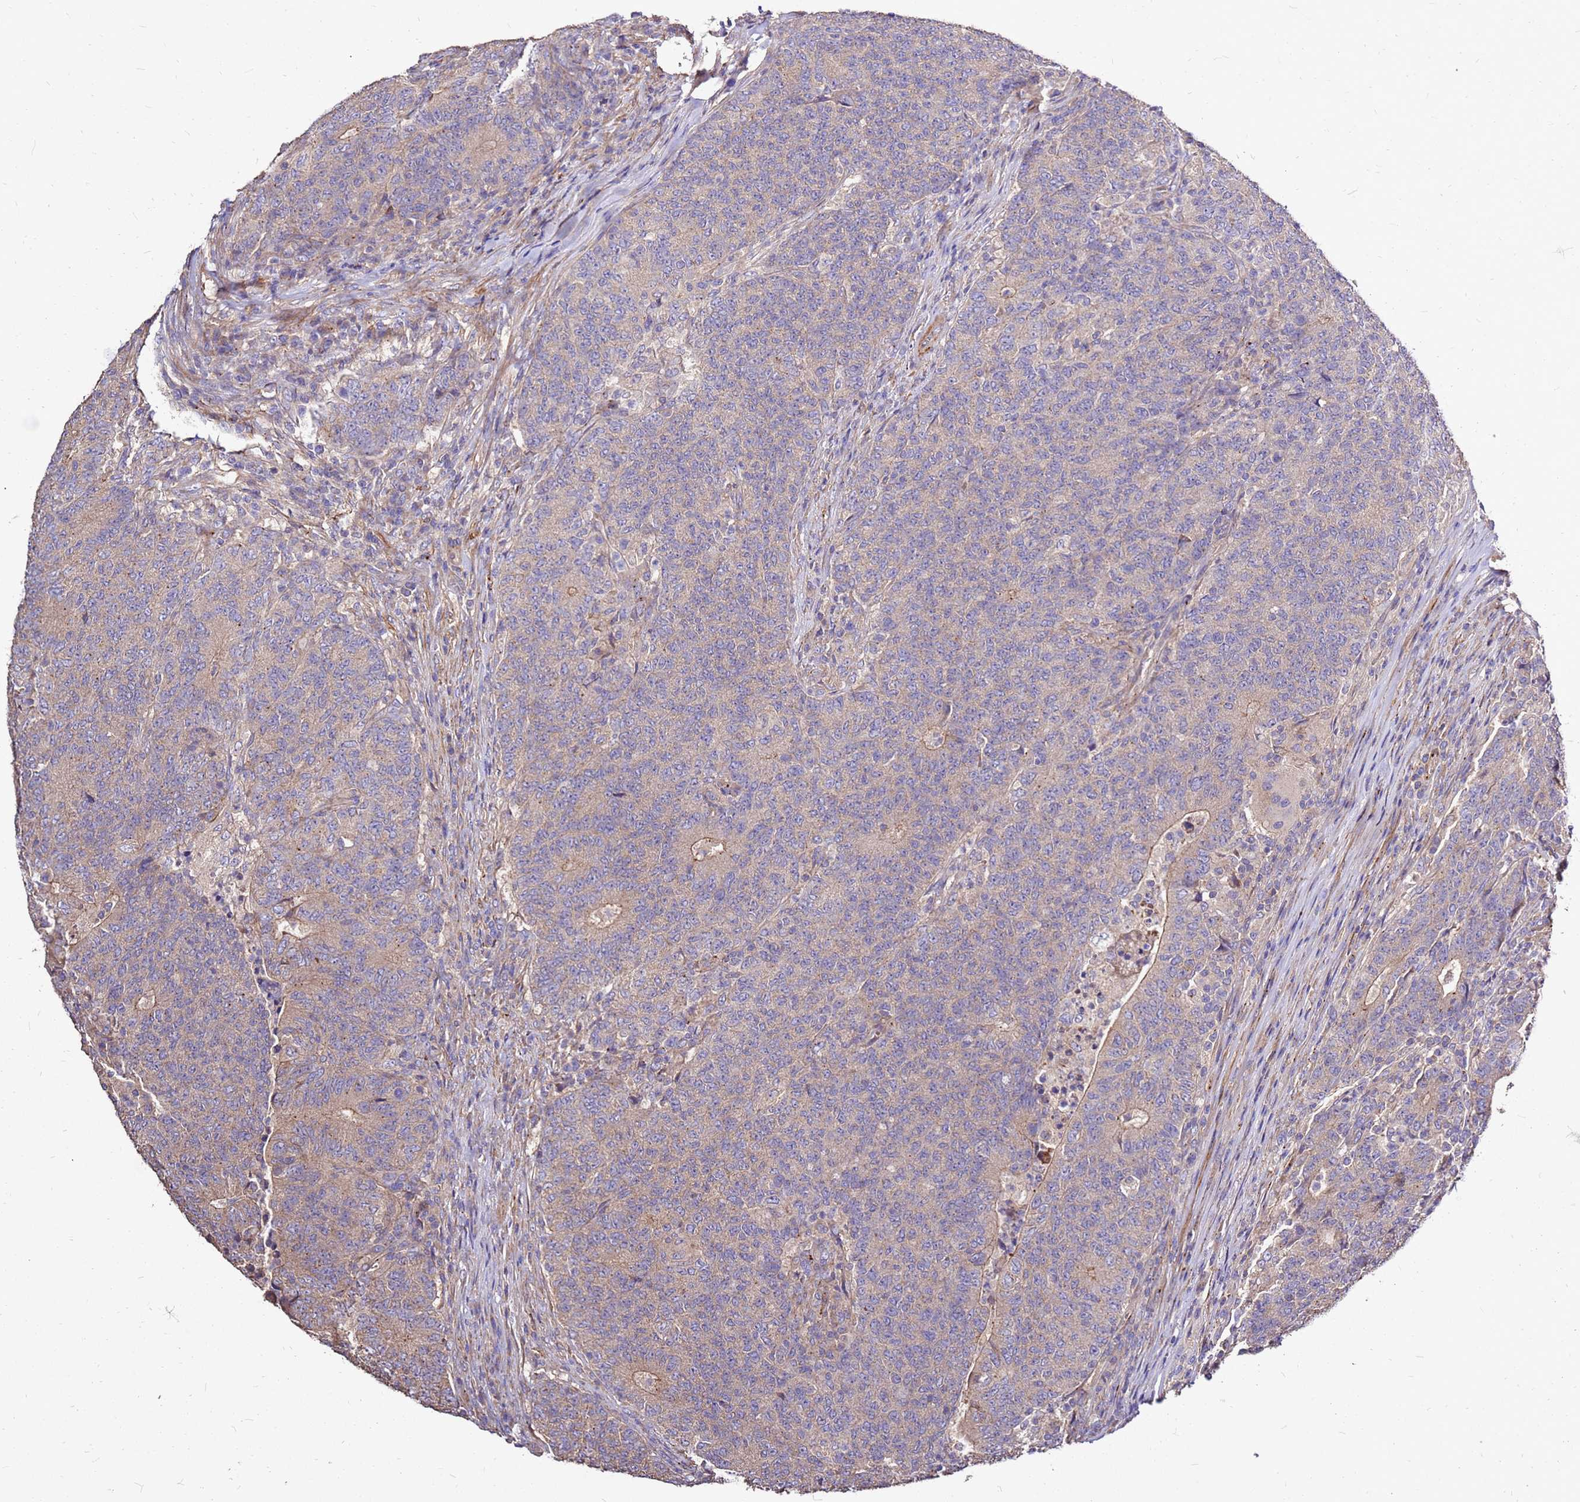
{"staining": {"intensity": "negative", "quantity": "none", "location": "none"}, "tissue": "colorectal cancer", "cell_type": "Tumor cells", "image_type": "cancer", "snomed": [{"axis": "morphology", "description": "Adenocarcinoma, NOS"}, {"axis": "topography", "description": "Colon"}], "caption": "There is no significant positivity in tumor cells of colorectal cancer (adenocarcinoma). (DAB immunohistochemistry (IHC), high magnification).", "gene": "EXD3", "patient": {"sex": "female", "age": 75}}